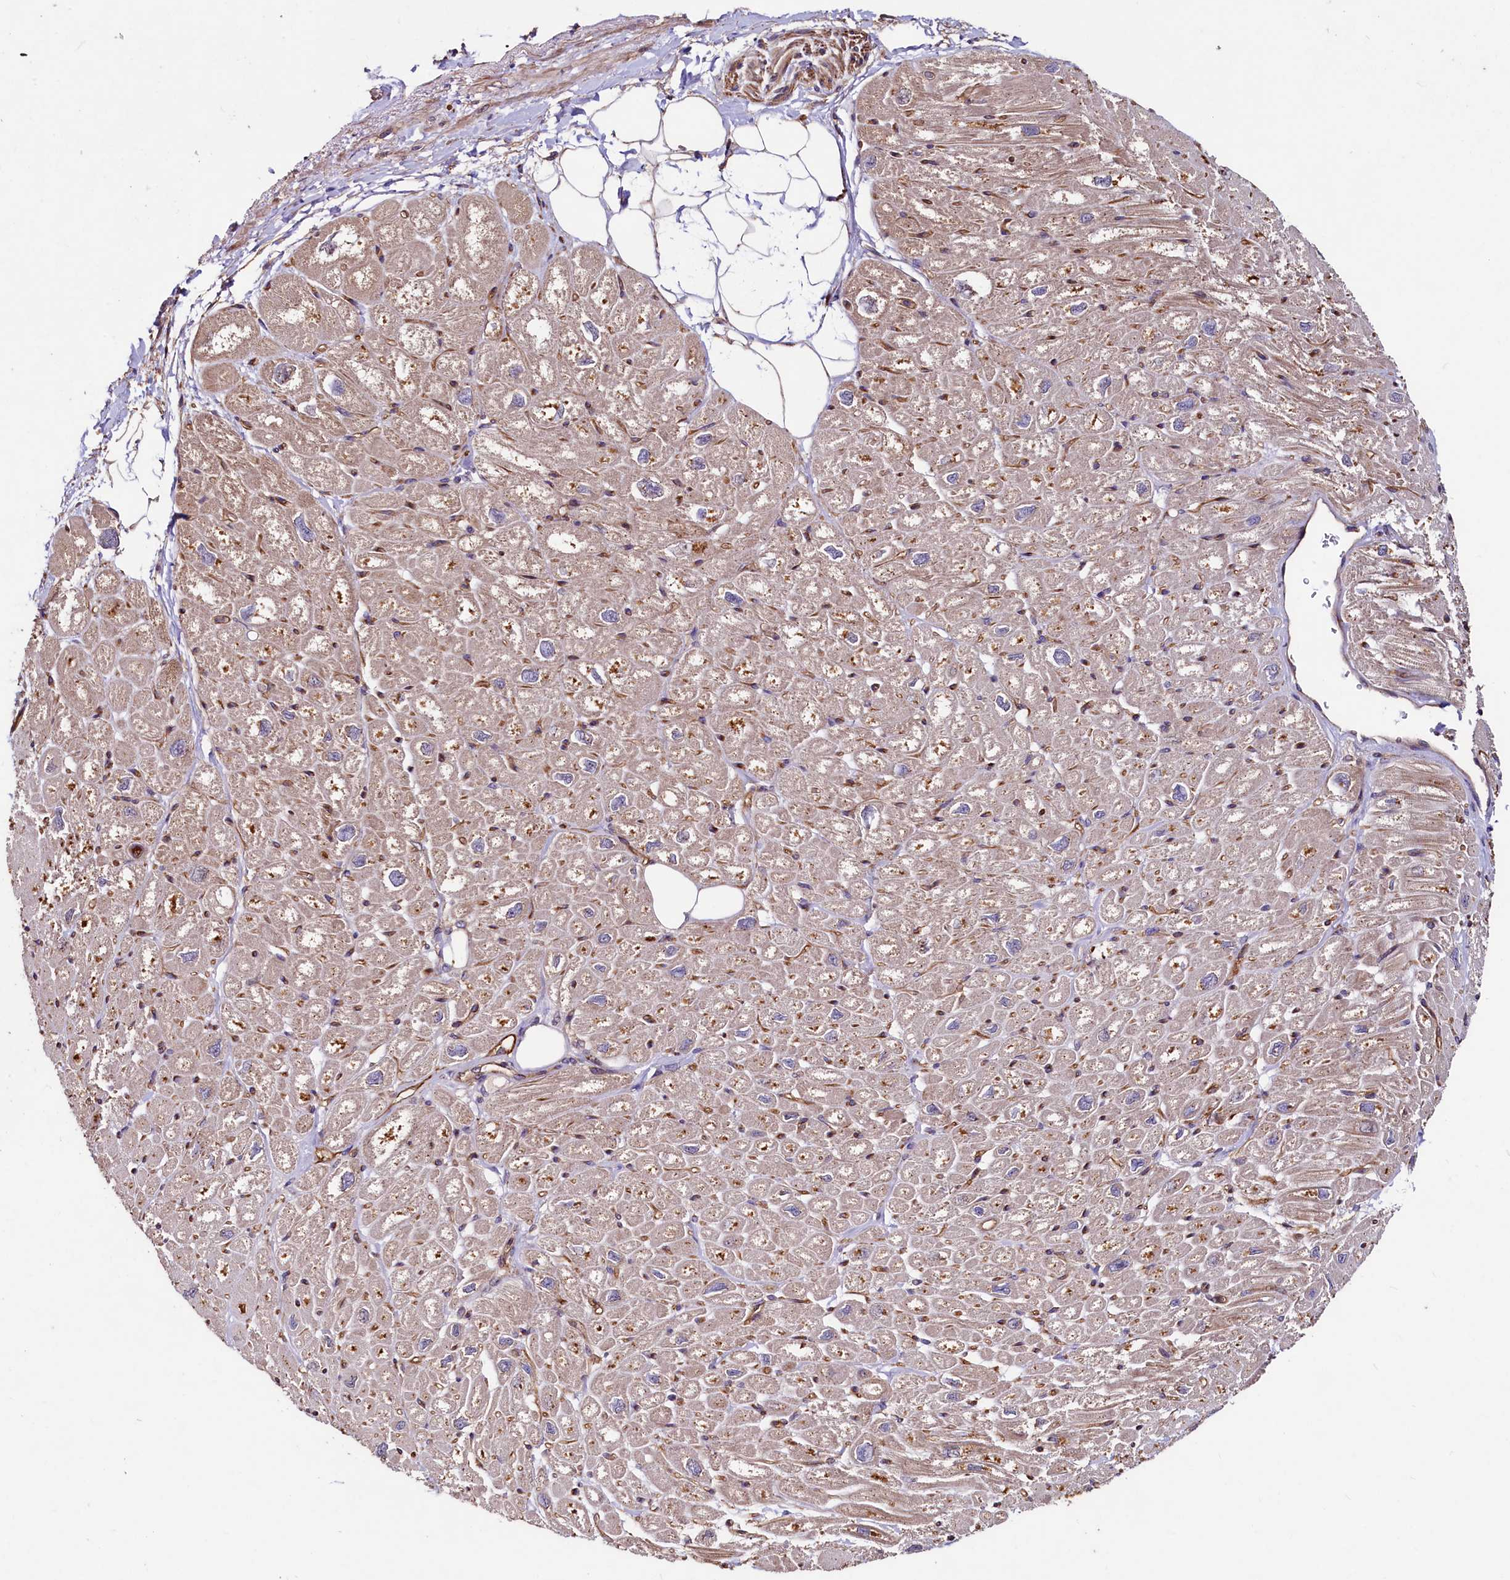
{"staining": {"intensity": "weak", "quantity": ">75%", "location": "cytoplasmic/membranous"}, "tissue": "heart muscle", "cell_type": "Cardiomyocytes", "image_type": "normal", "snomed": [{"axis": "morphology", "description": "Normal tissue, NOS"}, {"axis": "topography", "description": "Heart"}], "caption": "This is a photomicrograph of immunohistochemistry (IHC) staining of unremarkable heart muscle, which shows weak positivity in the cytoplasmic/membranous of cardiomyocytes.", "gene": "PALM", "patient": {"sex": "male", "age": 50}}